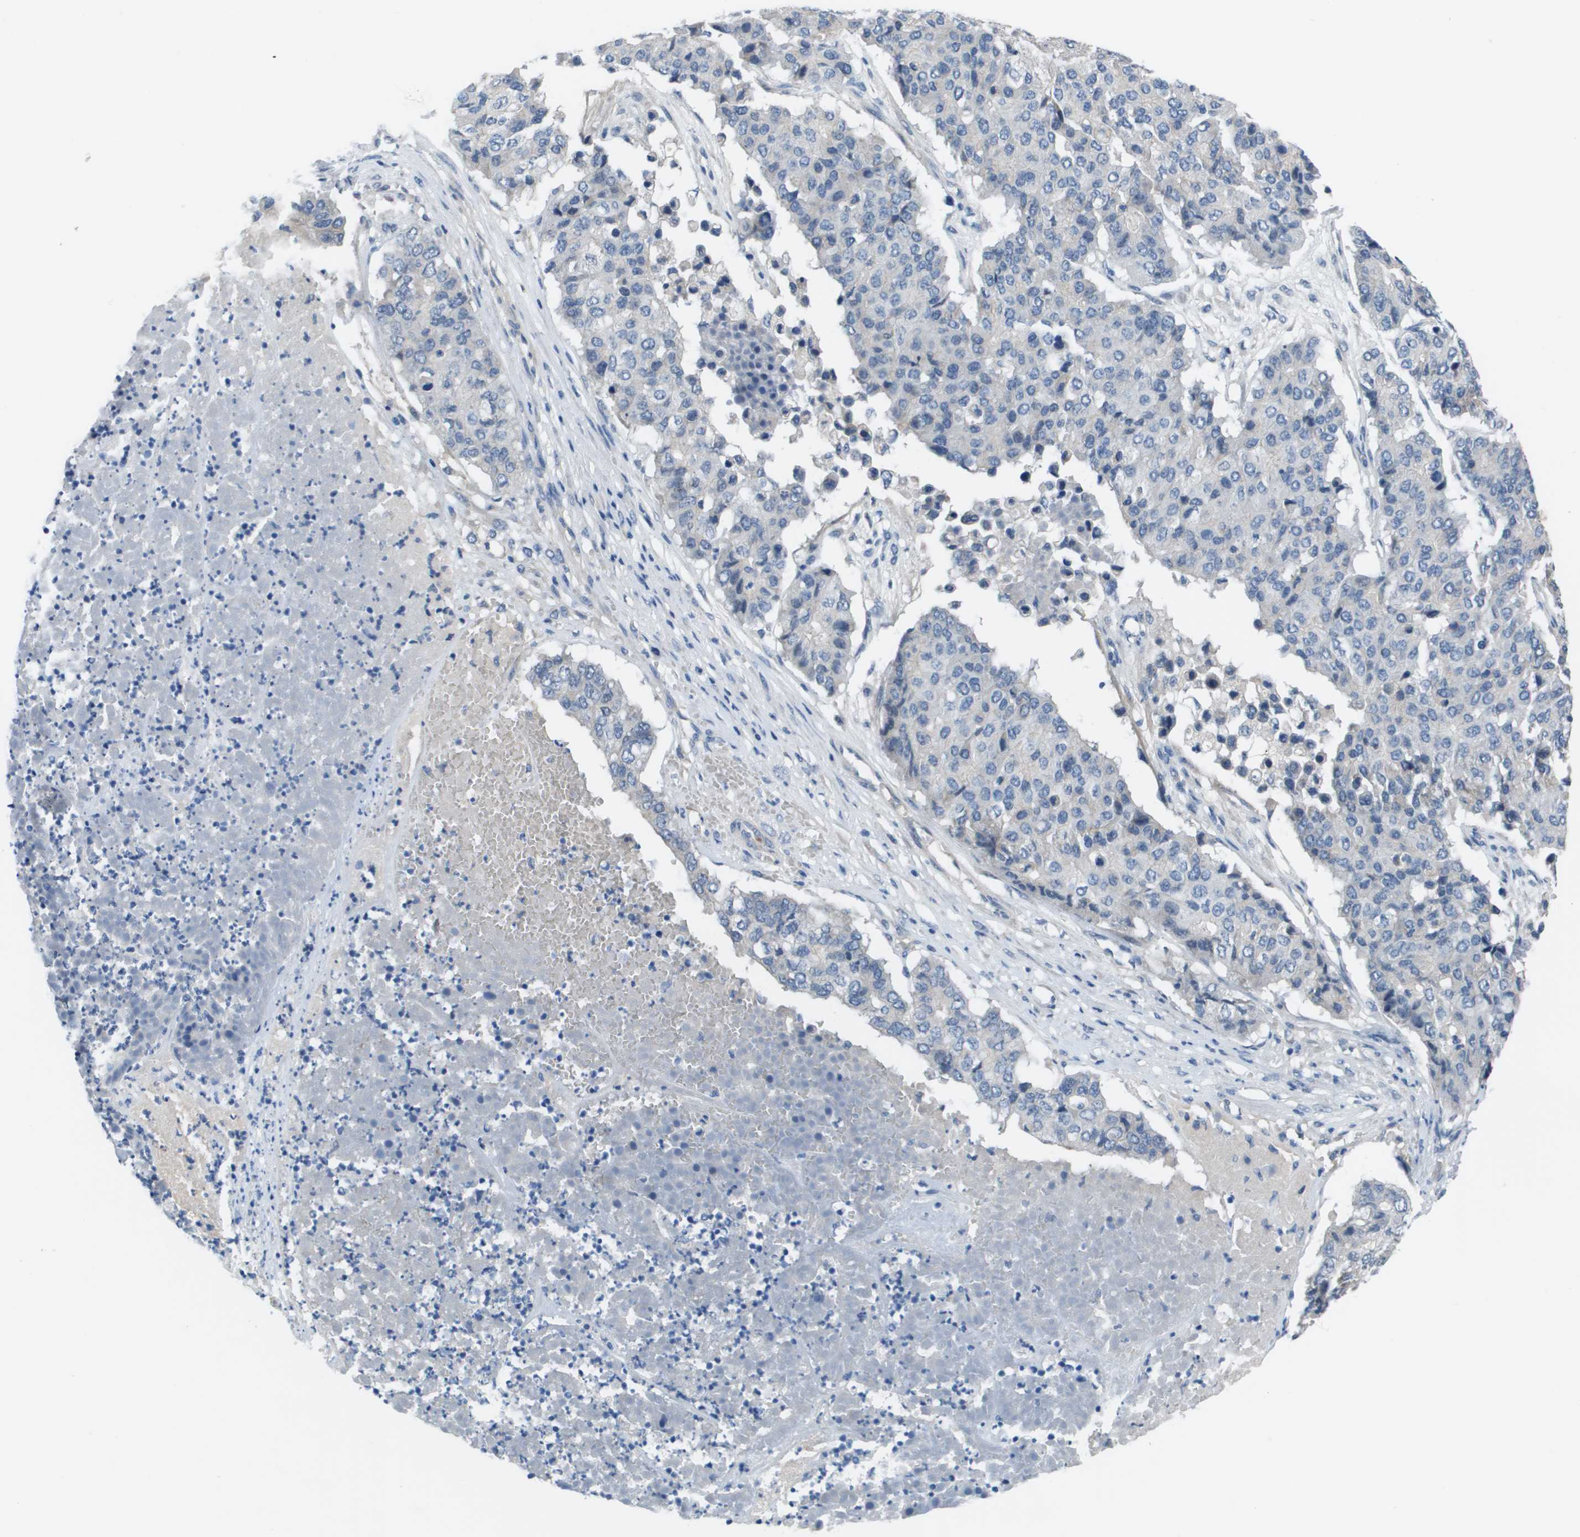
{"staining": {"intensity": "negative", "quantity": "none", "location": "none"}, "tissue": "pancreatic cancer", "cell_type": "Tumor cells", "image_type": "cancer", "snomed": [{"axis": "morphology", "description": "Adenocarcinoma, NOS"}, {"axis": "topography", "description": "Pancreas"}], "caption": "Protein analysis of pancreatic cancer shows no significant staining in tumor cells.", "gene": "NCS1", "patient": {"sex": "male", "age": 50}}